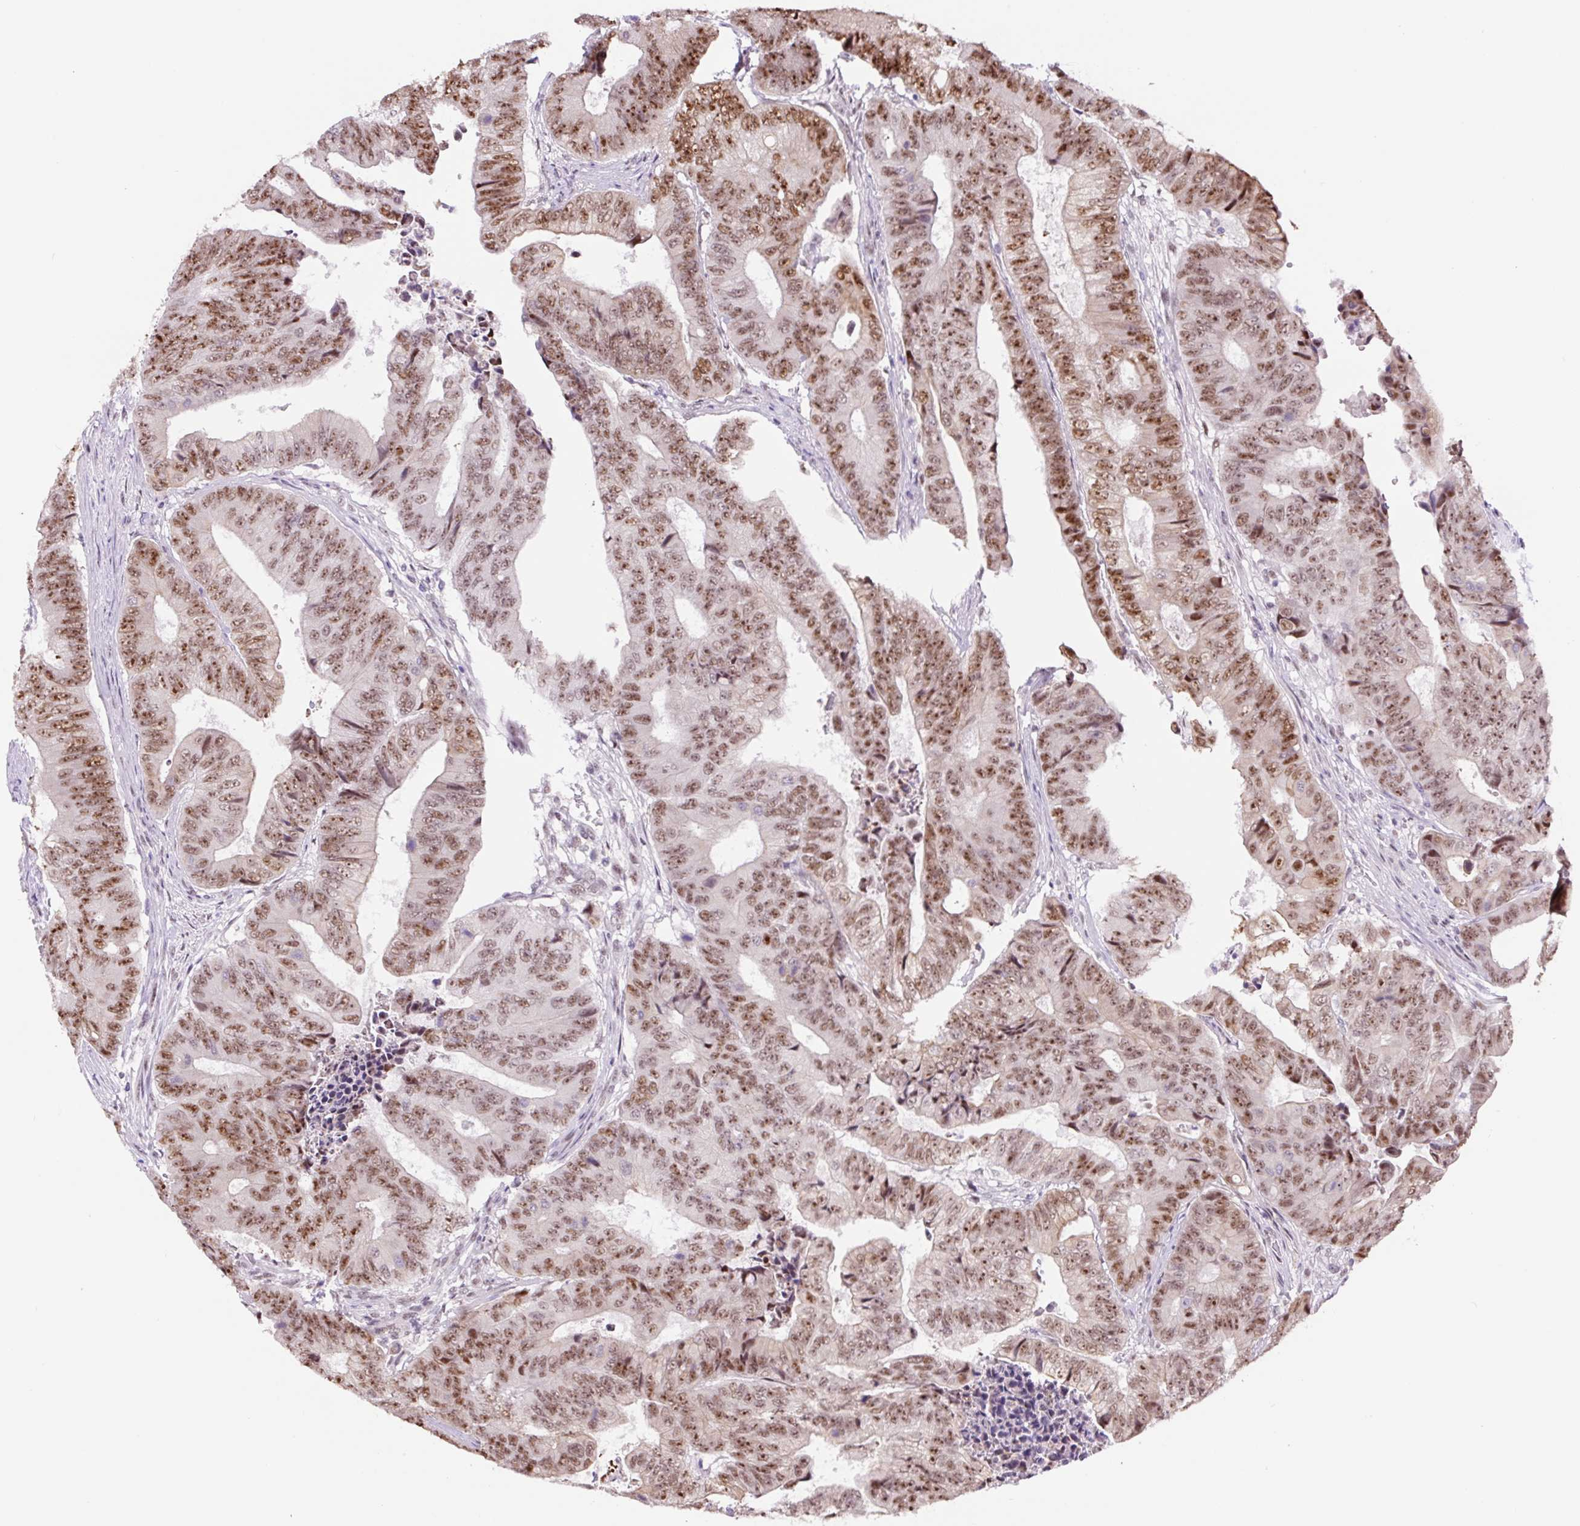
{"staining": {"intensity": "moderate", "quantity": ">75%", "location": "nuclear"}, "tissue": "colorectal cancer", "cell_type": "Tumor cells", "image_type": "cancer", "snomed": [{"axis": "morphology", "description": "Adenocarcinoma, NOS"}, {"axis": "topography", "description": "Colon"}], "caption": "Colorectal adenocarcinoma tissue demonstrates moderate nuclear positivity in approximately >75% of tumor cells", "gene": "TAF1A", "patient": {"sex": "female", "age": 48}}